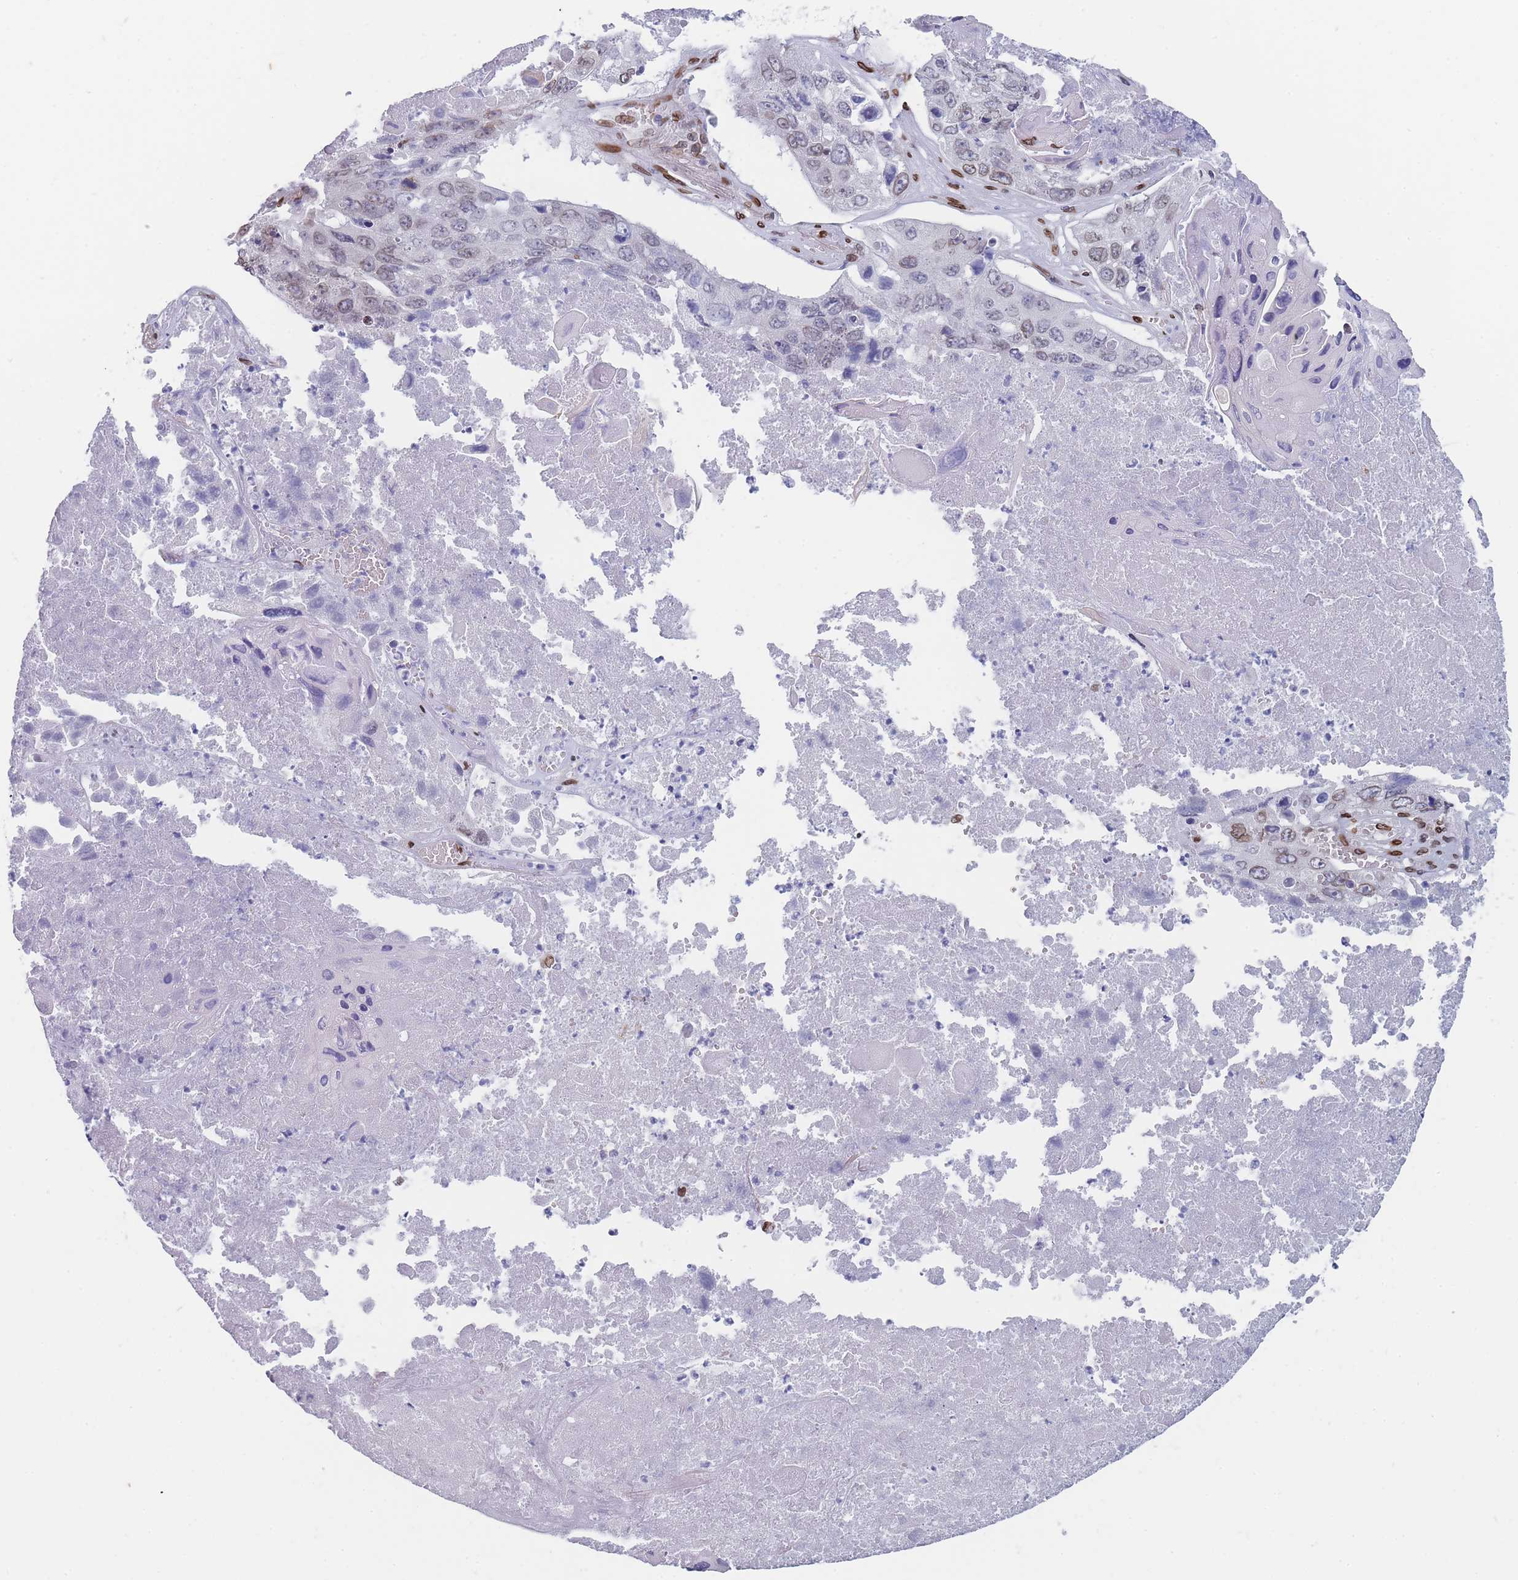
{"staining": {"intensity": "negative", "quantity": "none", "location": "none"}, "tissue": "lung cancer", "cell_type": "Tumor cells", "image_type": "cancer", "snomed": [{"axis": "morphology", "description": "Squamous cell carcinoma, NOS"}, {"axis": "topography", "description": "Lung"}], "caption": "DAB immunohistochemical staining of lung squamous cell carcinoma exhibits no significant expression in tumor cells.", "gene": "ZBTB1", "patient": {"sex": "male", "age": 61}}